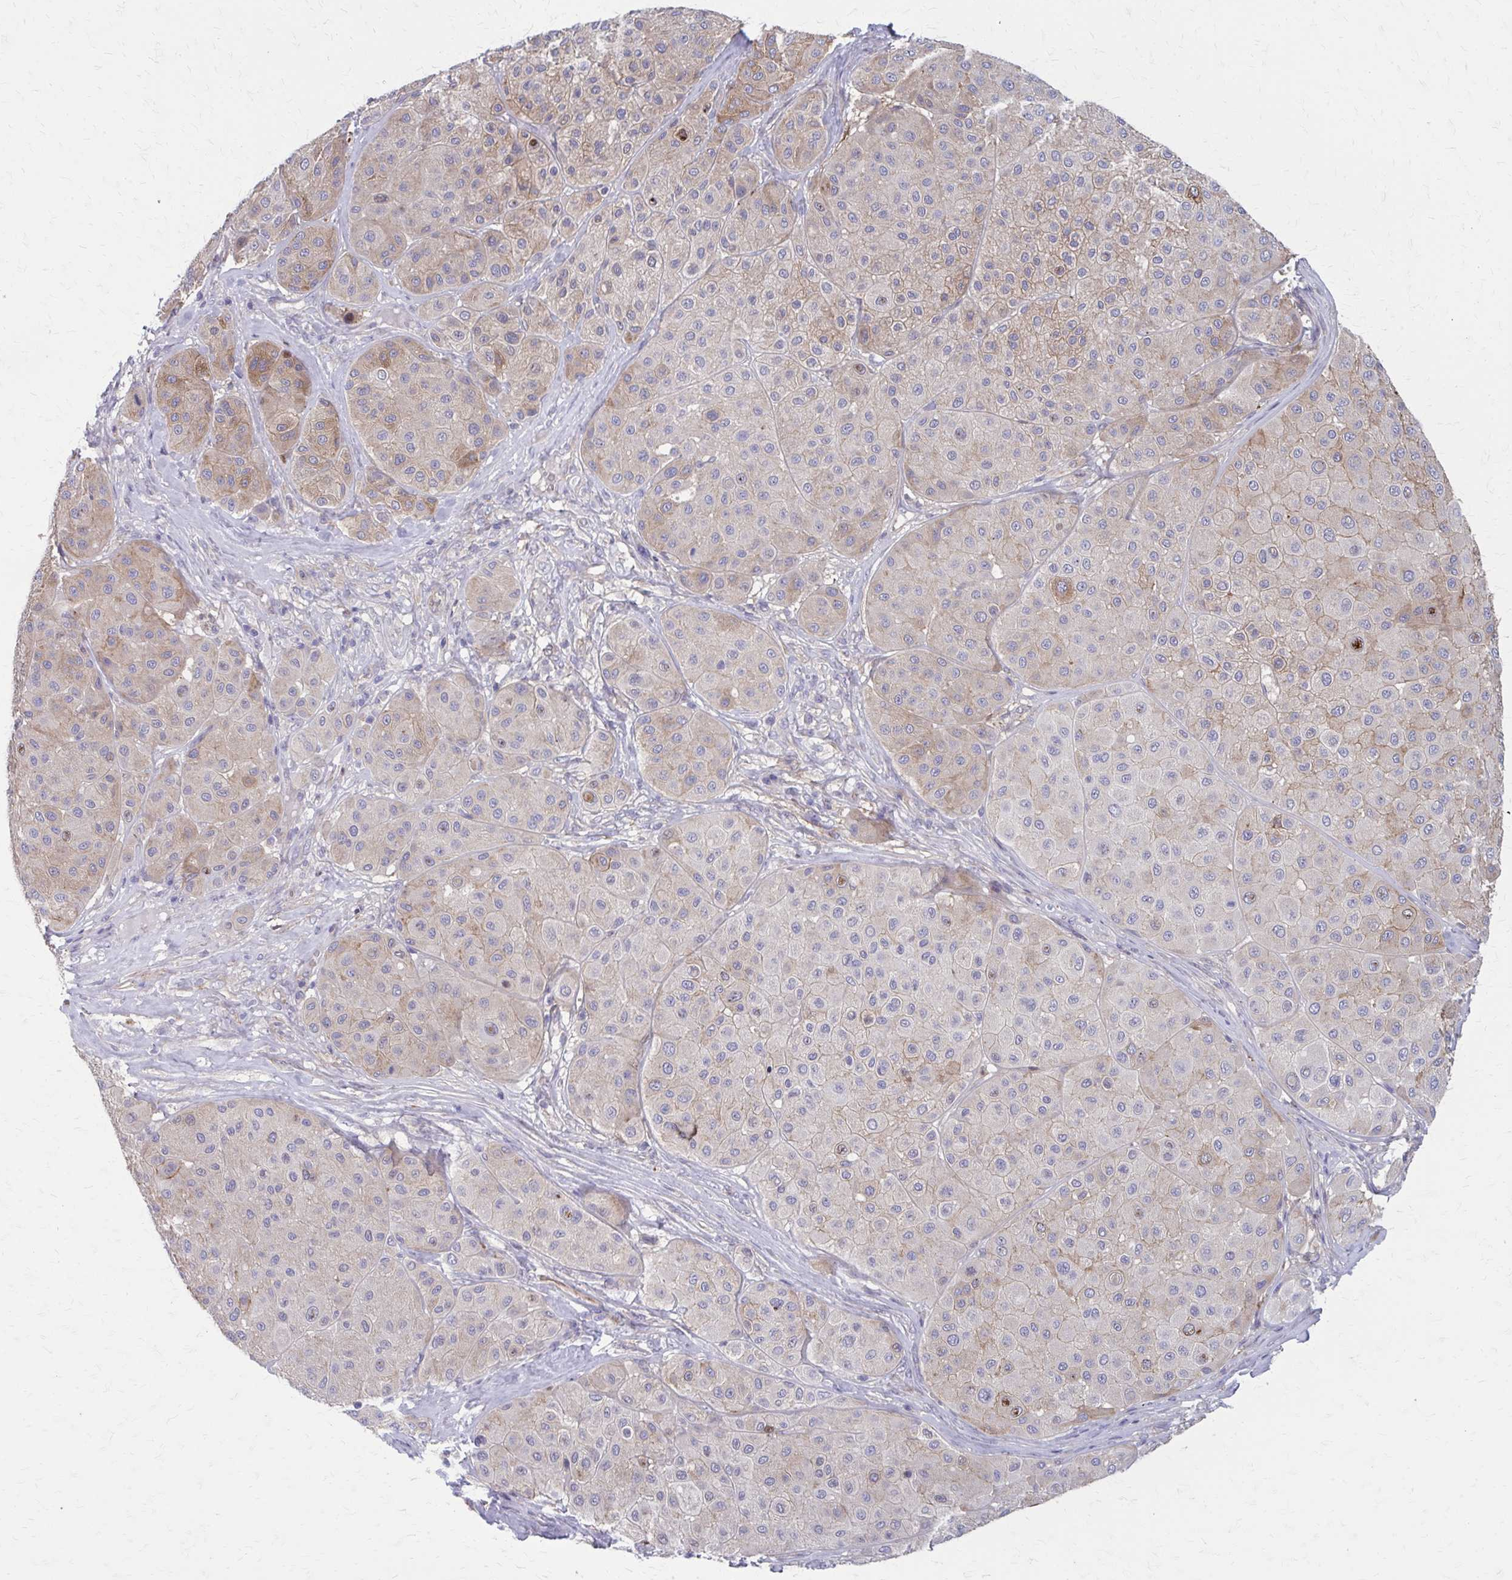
{"staining": {"intensity": "weak", "quantity": "25%-75%", "location": "cytoplasmic/membranous"}, "tissue": "melanoma", "cell_type": "Tumor cells", "image_type": "cancer", "snomed": [{"axis": "morphology", "description": "Malignant melanoma, Metastatic site"}, {"axis": "topography", "description": "Smooth muscle"}], "caption": "Malignant melanoma (metastatic site) stained for a protein (brown) shows weak cytoplasmic/membranous positive expression in about 25%-75% of tumor cells.", "gene": "MMP14", "patient": {"sex": "male", "age": 41}}